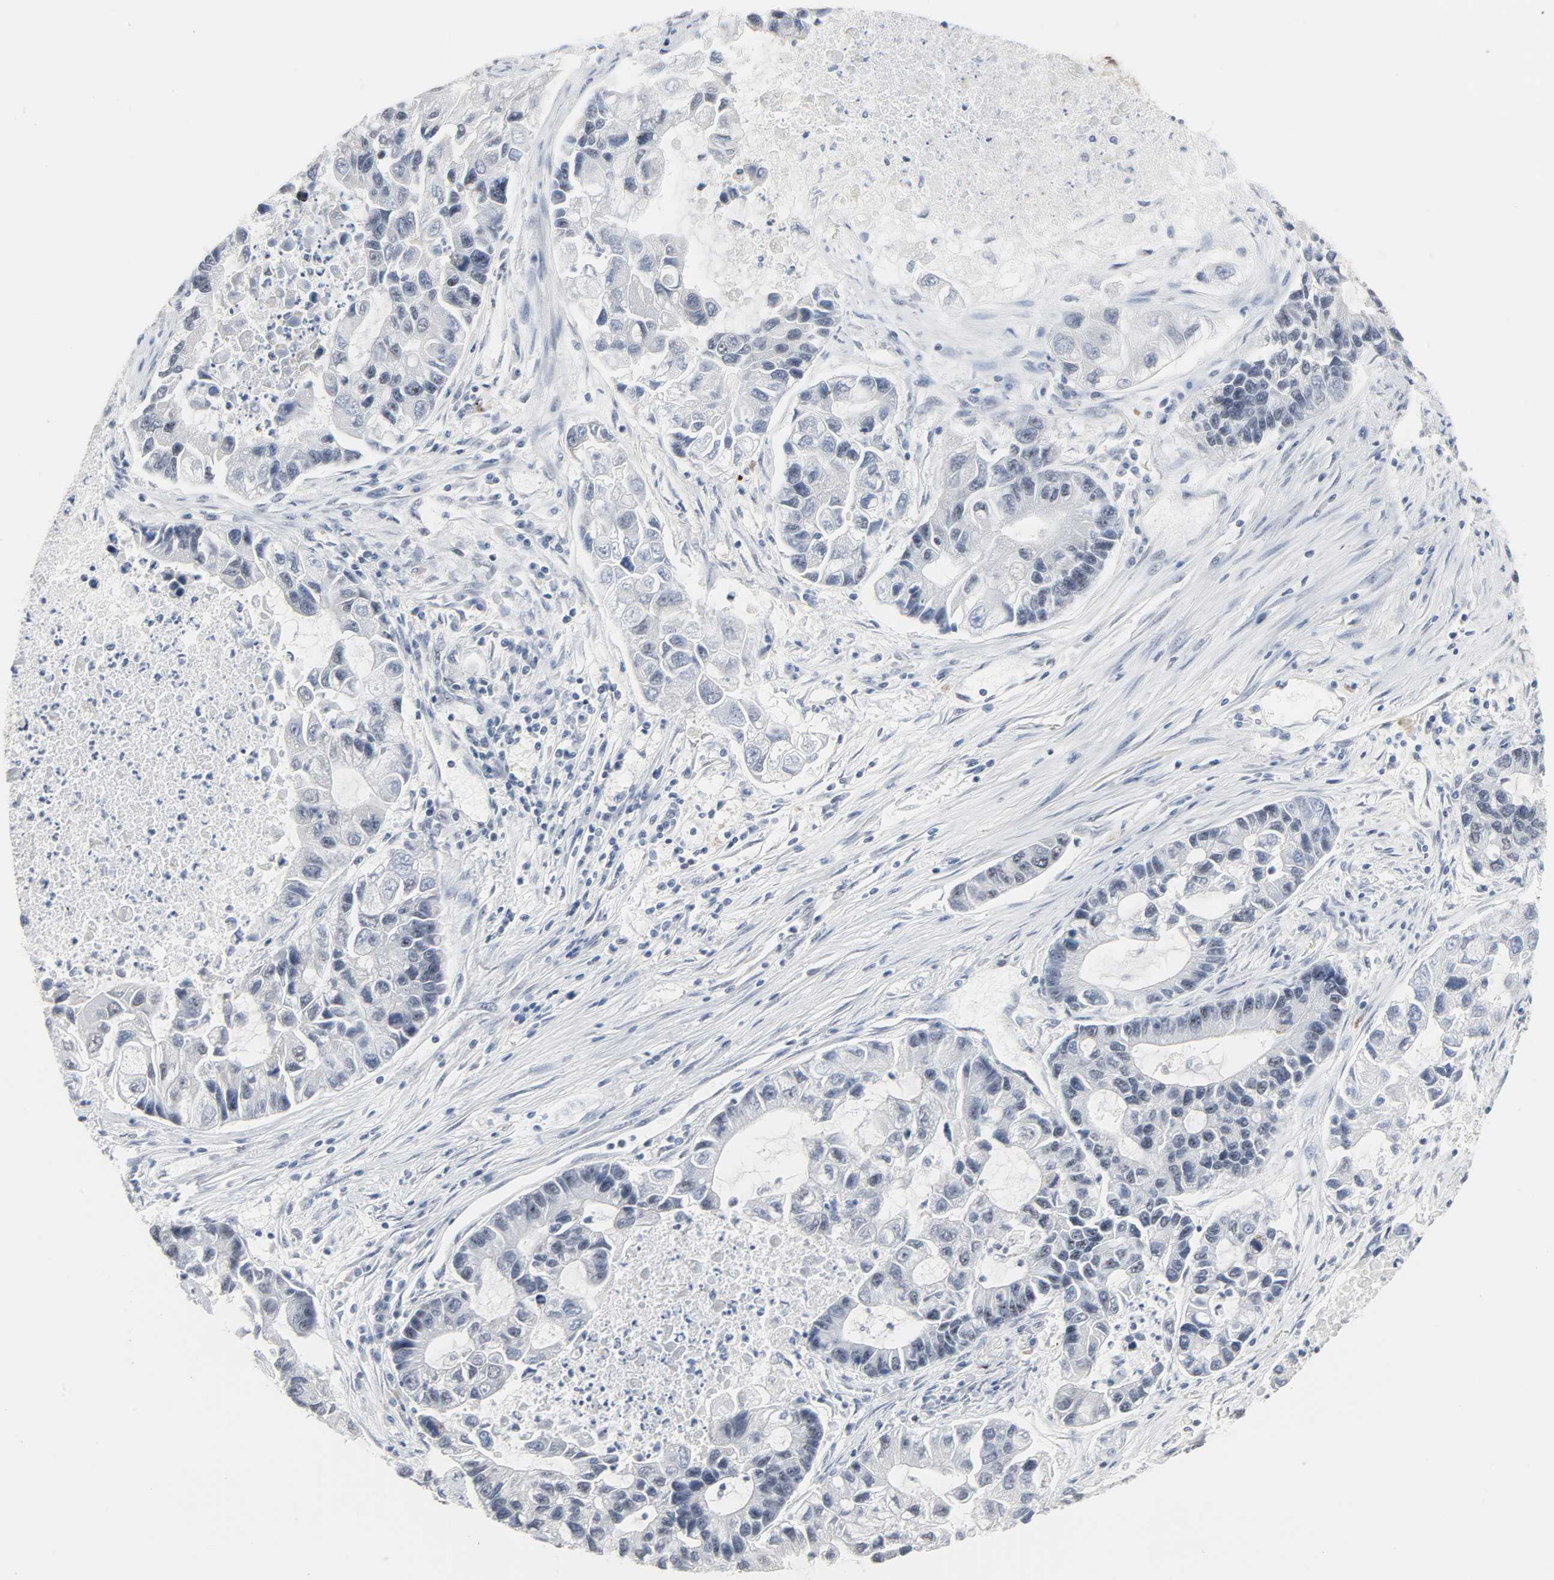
{"staining": {"intensity": "negative", "quantity": "none", "location": "none"}, "tissue": "lung cancer", "cell_type": "Tumor cells", "image_type": "cancer", "snomed": [{"axis": "morphology", "description": "Adenocarcinoma, NOS"}, {"axis": "topography", "description": "Lung"}], "caption": "This image is of lung cancer stained with immunohistochemistry (IHC) to label a protein in brown with the nuclei are counter-stained blue. There is no expression in tumor cells.", "gene": "ACSS2", "patient": {"sex": "female", "age": 51}}